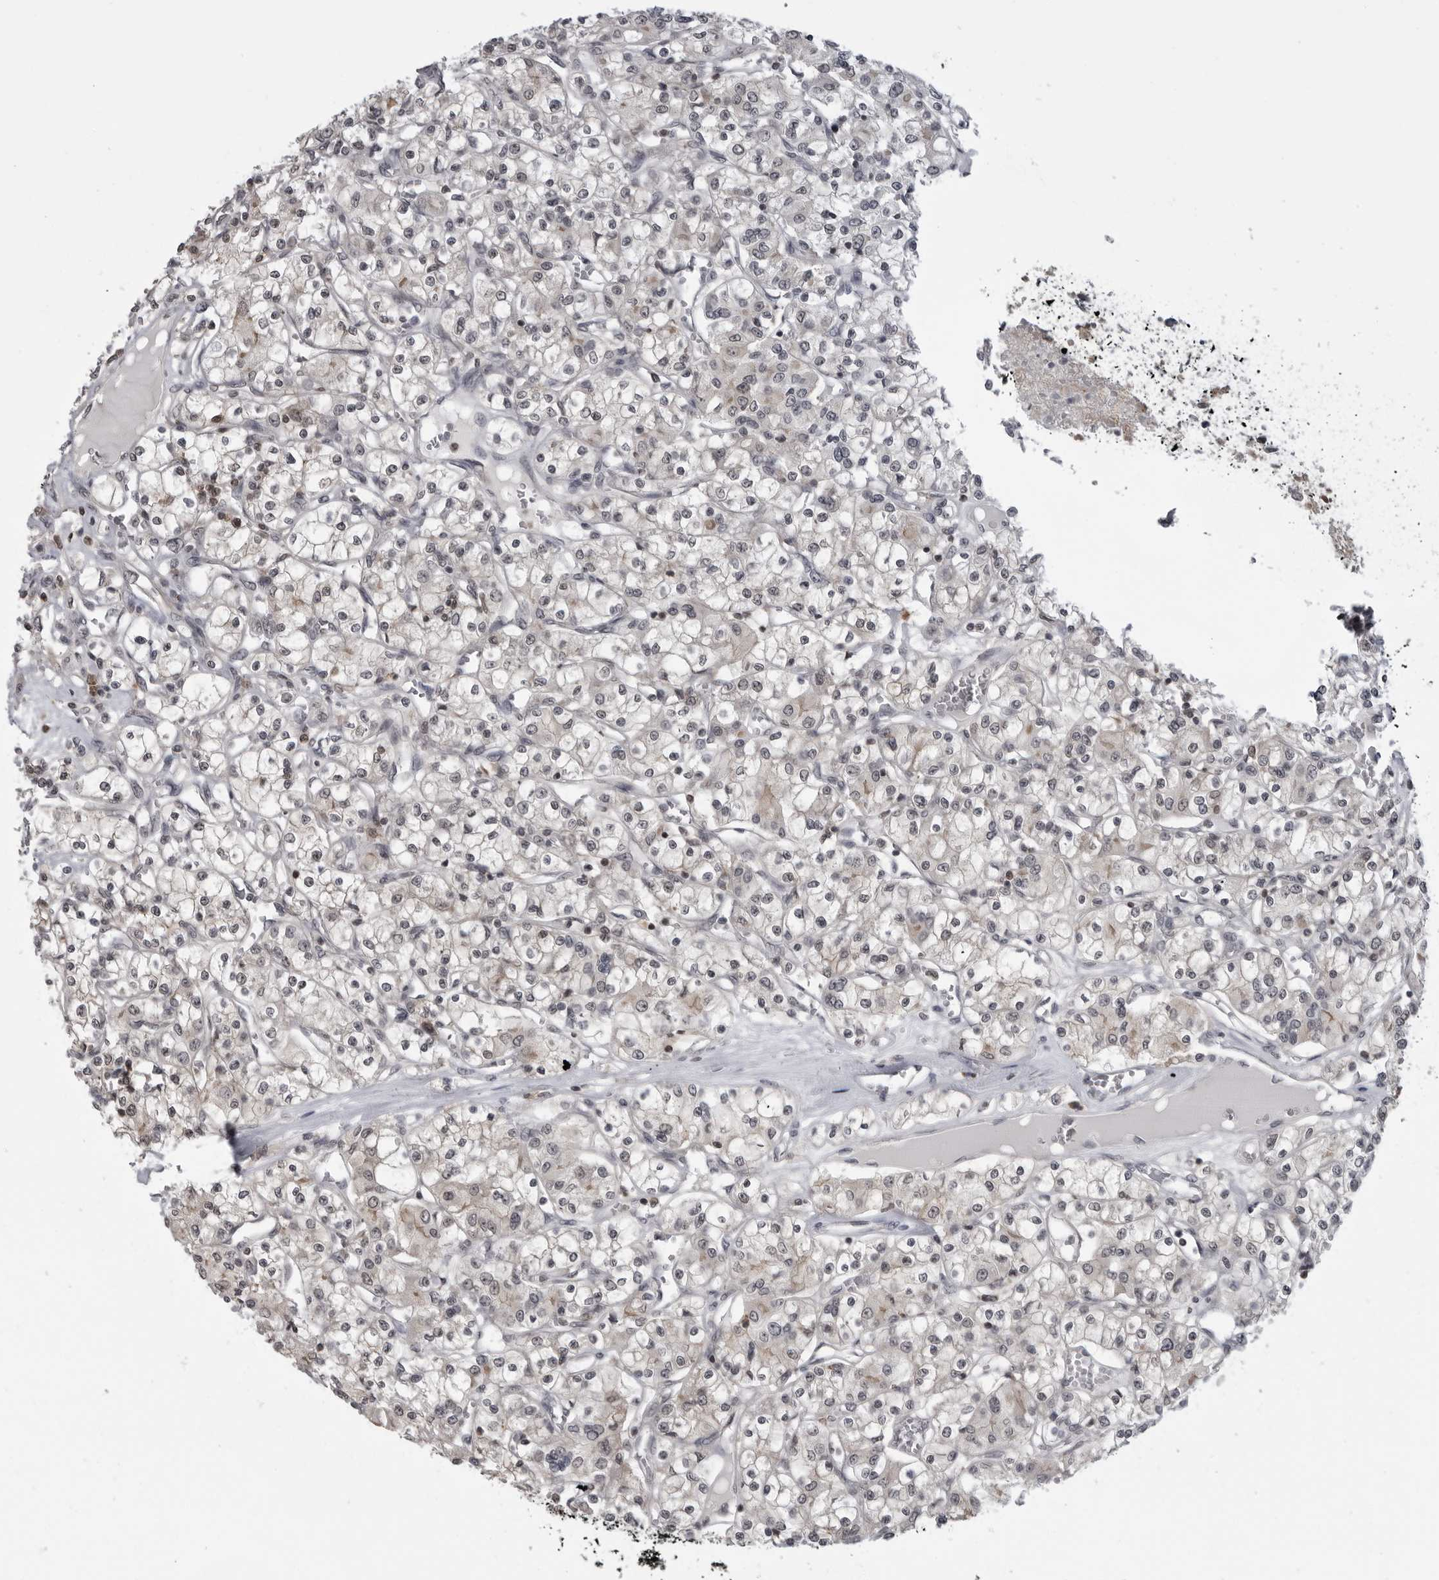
{"staining": {"intensity": "weak", "quantity": "<25%", "location": "cytoplasmic/membranous"}, "tissue": "renal cancer", "cell_type": "Tumor cells", "image_type": "cancer", "snomed": [{"axis": "morphology", "description": "Adenocarcinoma, NOS"}, {"axis": "topography", "description": "Kidney"}], "caption": "A micrograph of human adenocarcinoma (renal) is negative for staining in tumor cells.", "gene": "PDCL3", "patient": {"sex": "female", "age": 59}}